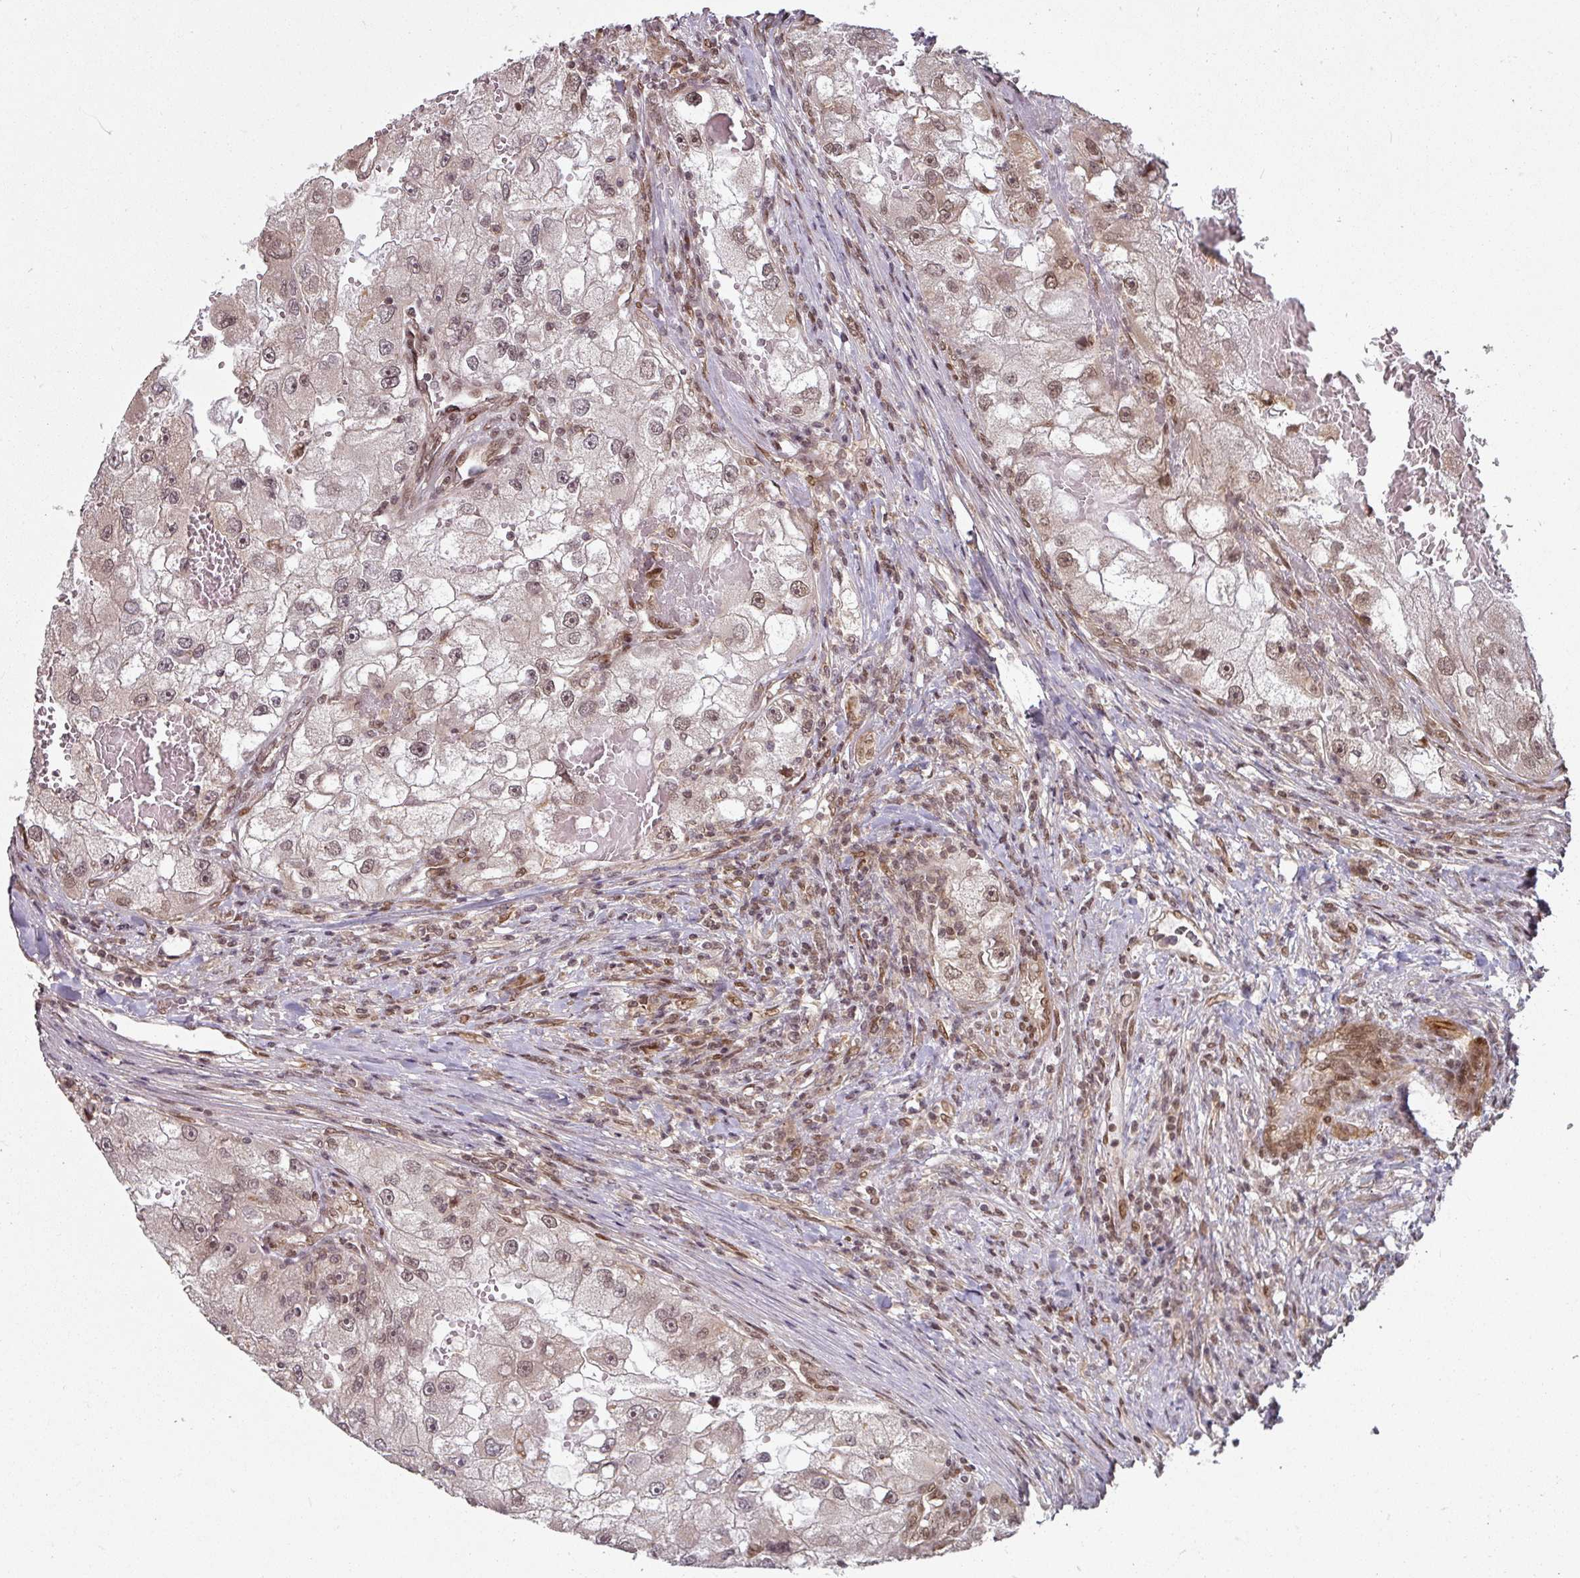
{"staining": {"intensity": "moderate", "quantity": "25%-75%", "location": "nuclear"}, "tissue": "renal cancer", "cell_type": "Tumor cells", "image_type": "cancer", "snomed": [{"axis": "morphology", "description": "Adenocarcinoma, NOS"}, {"axis": "topography", "description": "Kidney"}], "caption": "This is an image of IHC staining of renal cancer, which shows moderate positivity in the nuclear of tumor cells.", "gene": "SIK3", "patient": {"sex": "male", "age": 63}}